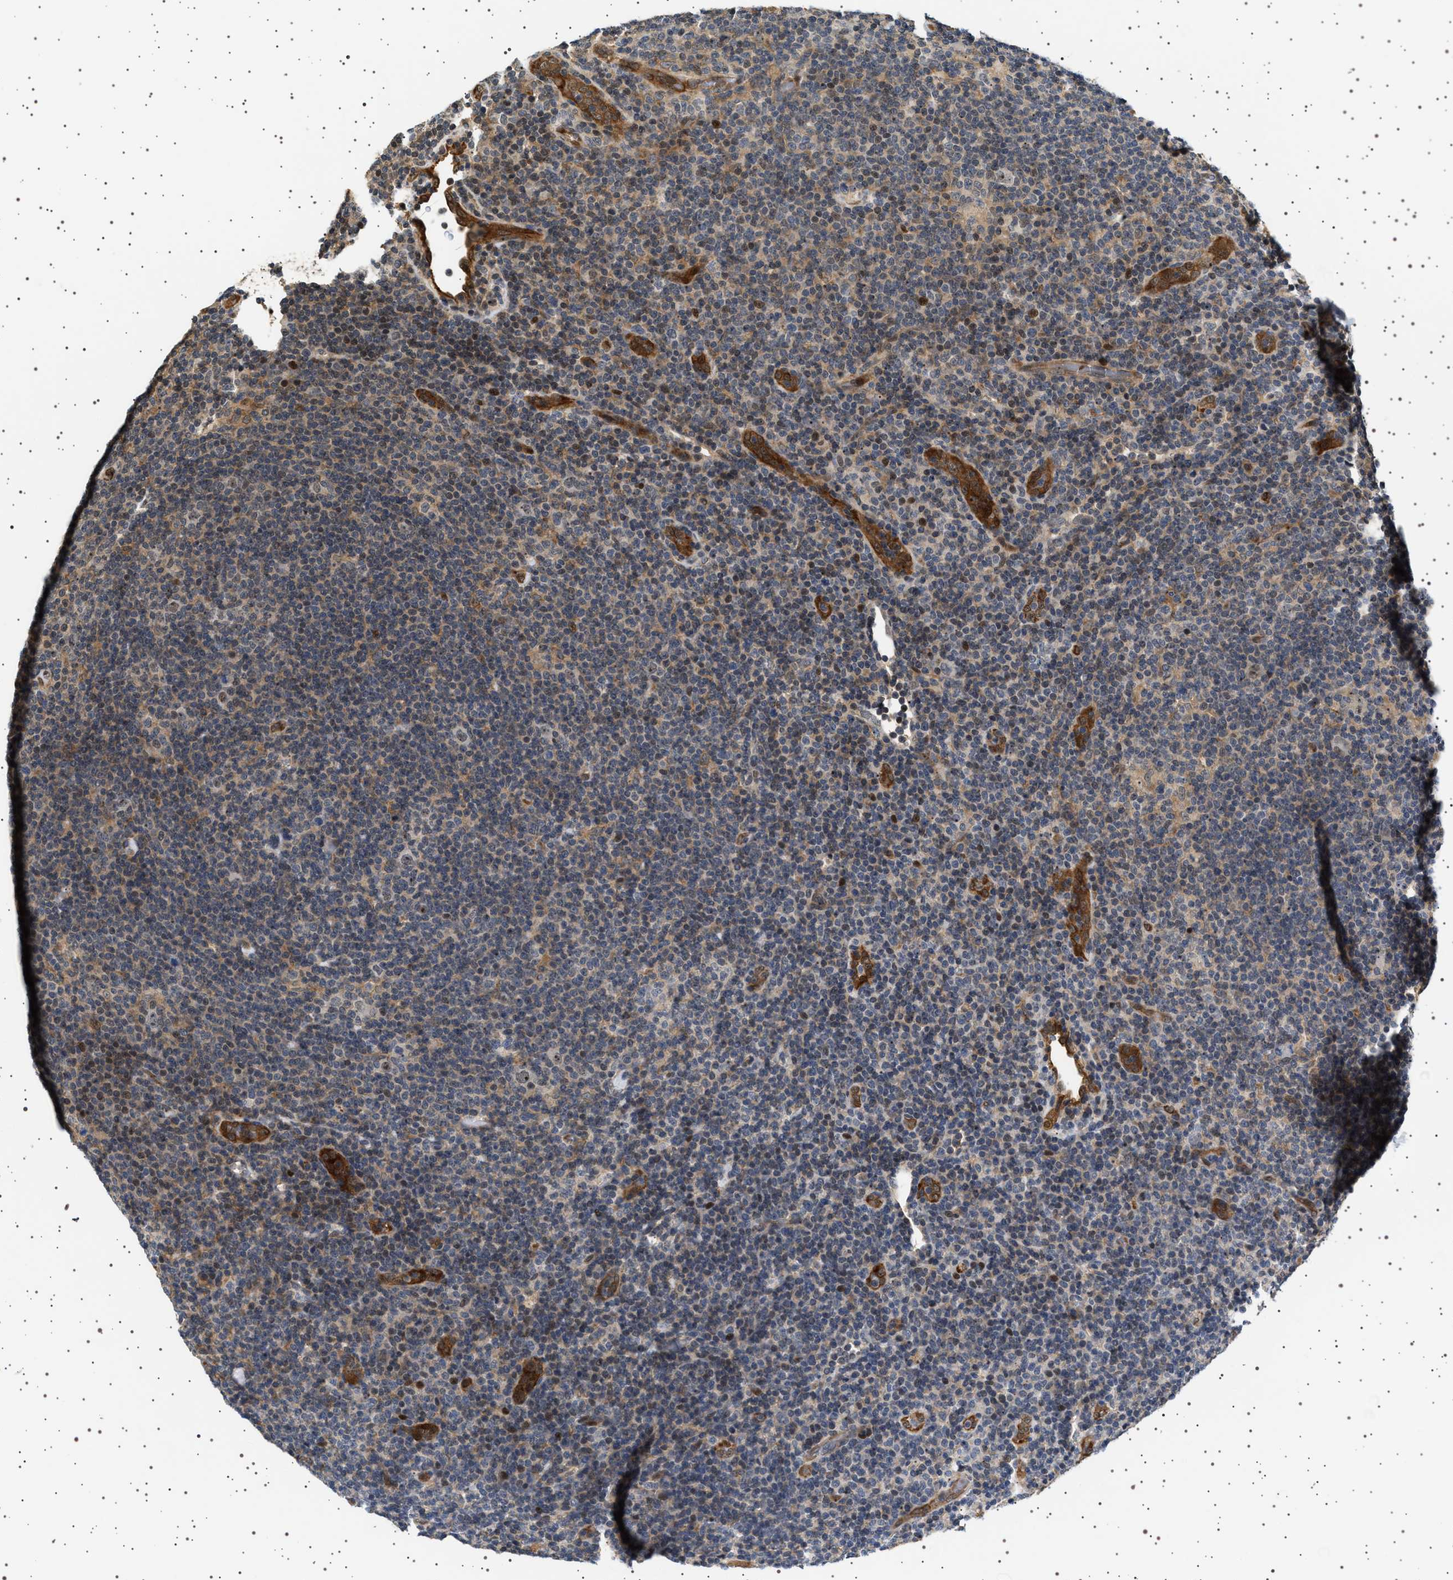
{"staining": {"intensity": "negative", "quantity": "none", "location": "none"}, "tissue": "lymphoma", "cell_type": "Tumor cells", "image_type": "cancer", "snomed": [{"axis": "morphology", "description": "Hodgkin's disease, NOS"}, {"axis": "topography", "description": "Lymph node"}], "caption": "Tumor cells show no significant expression in Hodgkin's disease. The staining is performed using DAB brown chromogen with nuclei counter-stained in using hematoxylin.", "gene": "BAG3", "patient": {"sex": "female", "age": 57}}